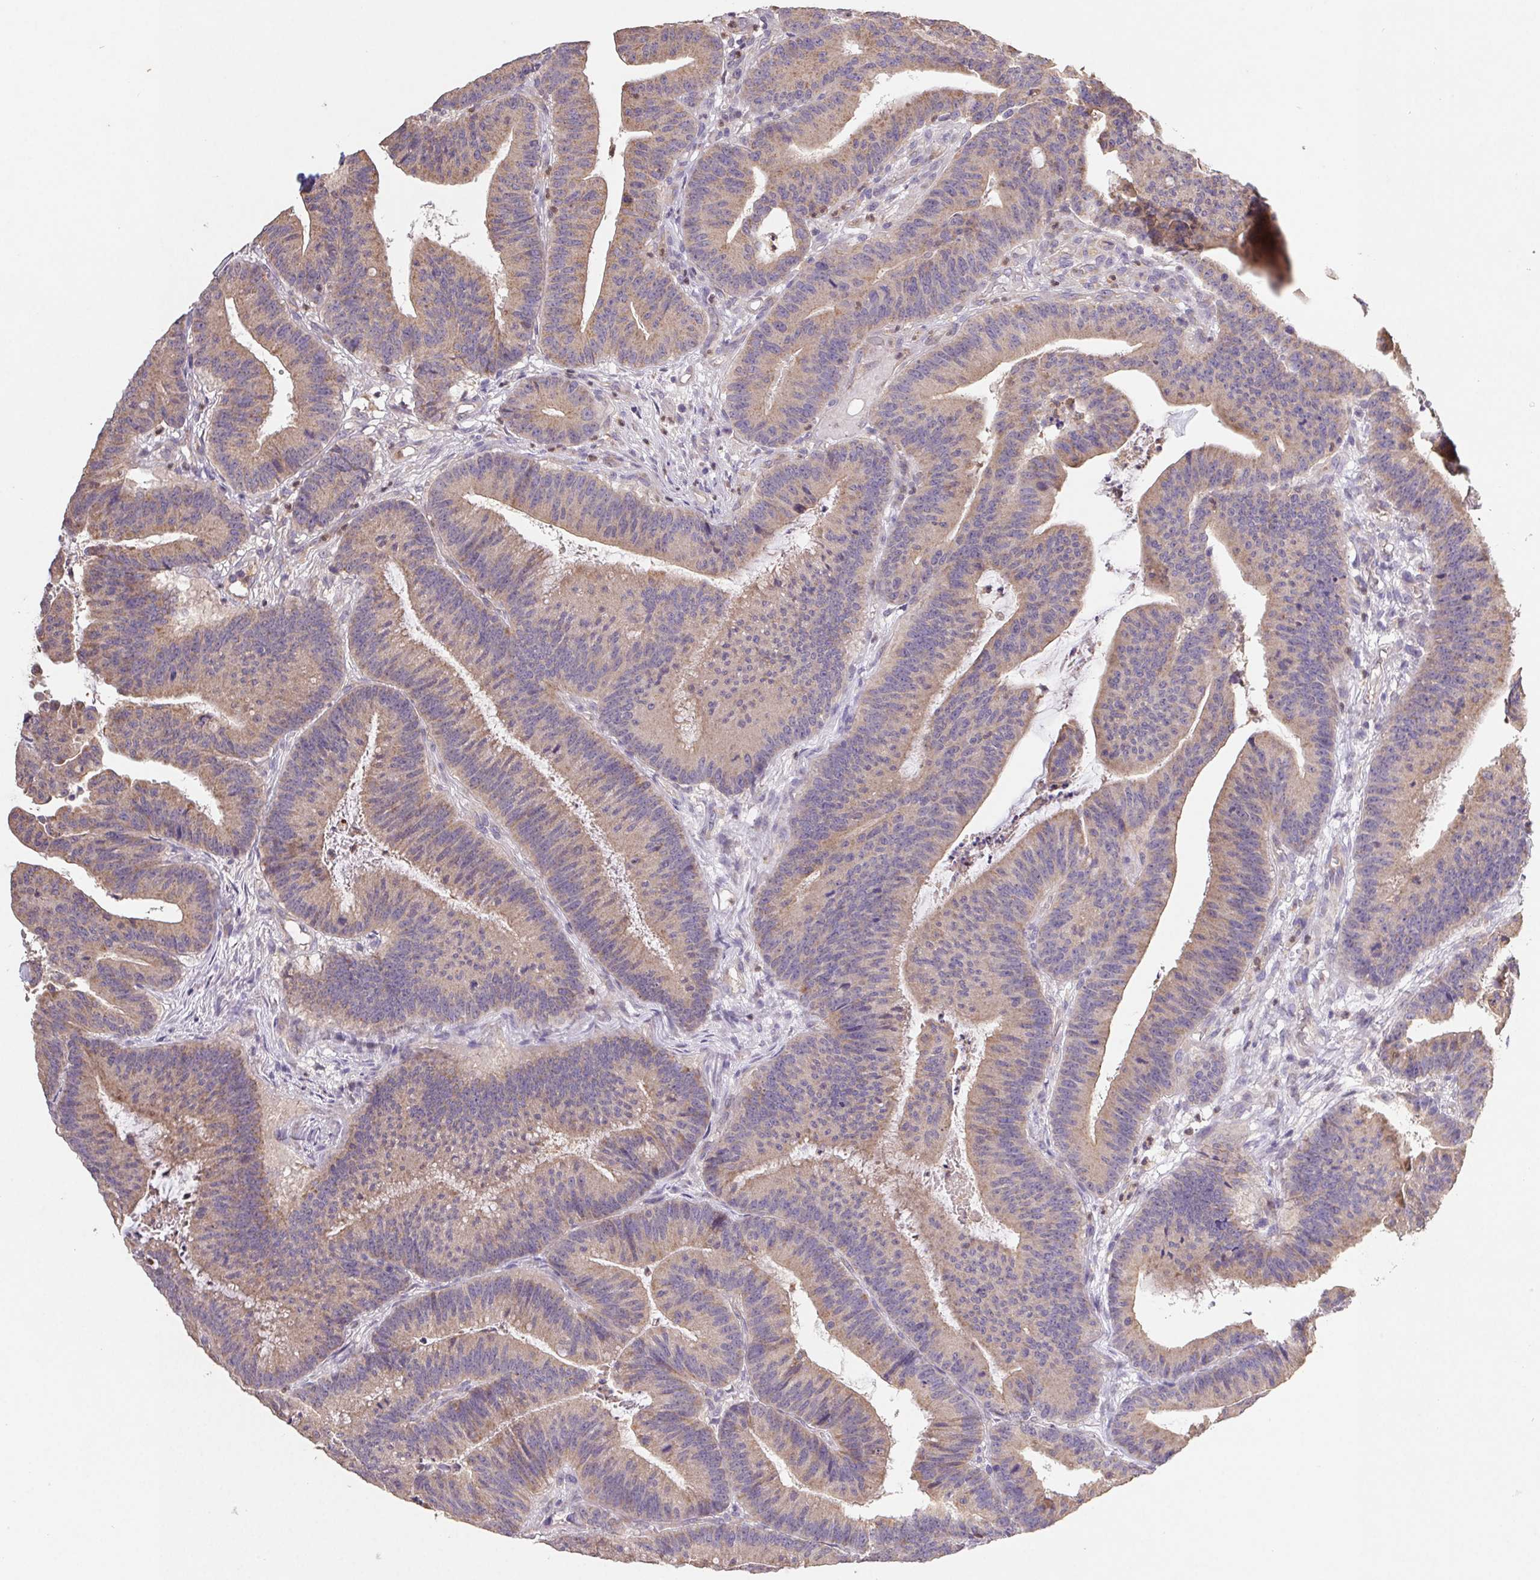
{"staining": {"intensity": "moderate", "quantity": "25%-75%", "location": "cytoplasmic/membranous"}, "tissue": "colorectal cancer", "cell_type": "Tumor cells", "image_type": "cancer", "snomed": [{"axis": "morphology", "description": "Adenocarcinoma, NOS"}, {"axis": "topography", "description": "Colon"}], "caption": "DAB (3,3'-diaminobenzidine) immunohistochemical staining of human colorectal cancer reveals moderate cytoplasmic/membranous protein positivity in about 25%-75% of tumor cells.", "gene": "RAB11A", "patient": {"sex": "female", "age": 78}}